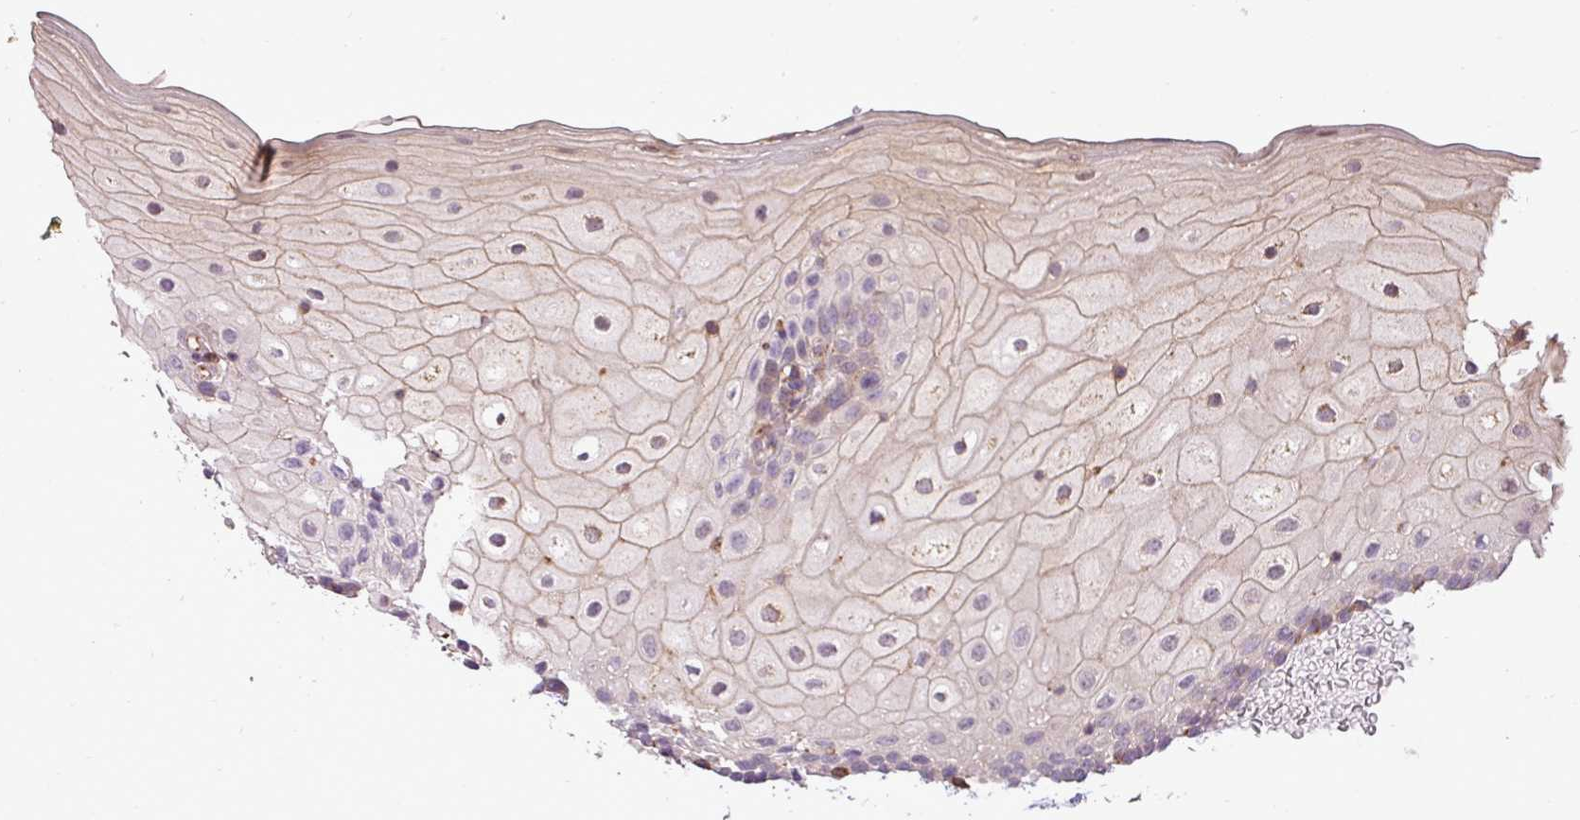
{"staining": {"intensity": "weak", "quantity": "25%-75%", "location": "cytoplasmic/membranous"}, "tissue": "oral mucosa", "cell_type": "Squamous epithelial cells", "image_type": "normal", "snomed": [{"axis": "morphology", "description": "Normal tissue, NOS"}, {"axis": "topography", "description": "Oral tissue"}], "caption": "Protein expression analysis of unremarkable human oral mucosa reveals weak cytoplasmic/membranous staining in about 25%-75% of squamous epithelial cells.", "gene": "PDRG1", "patient": {"sex": "female", "age": 70}}